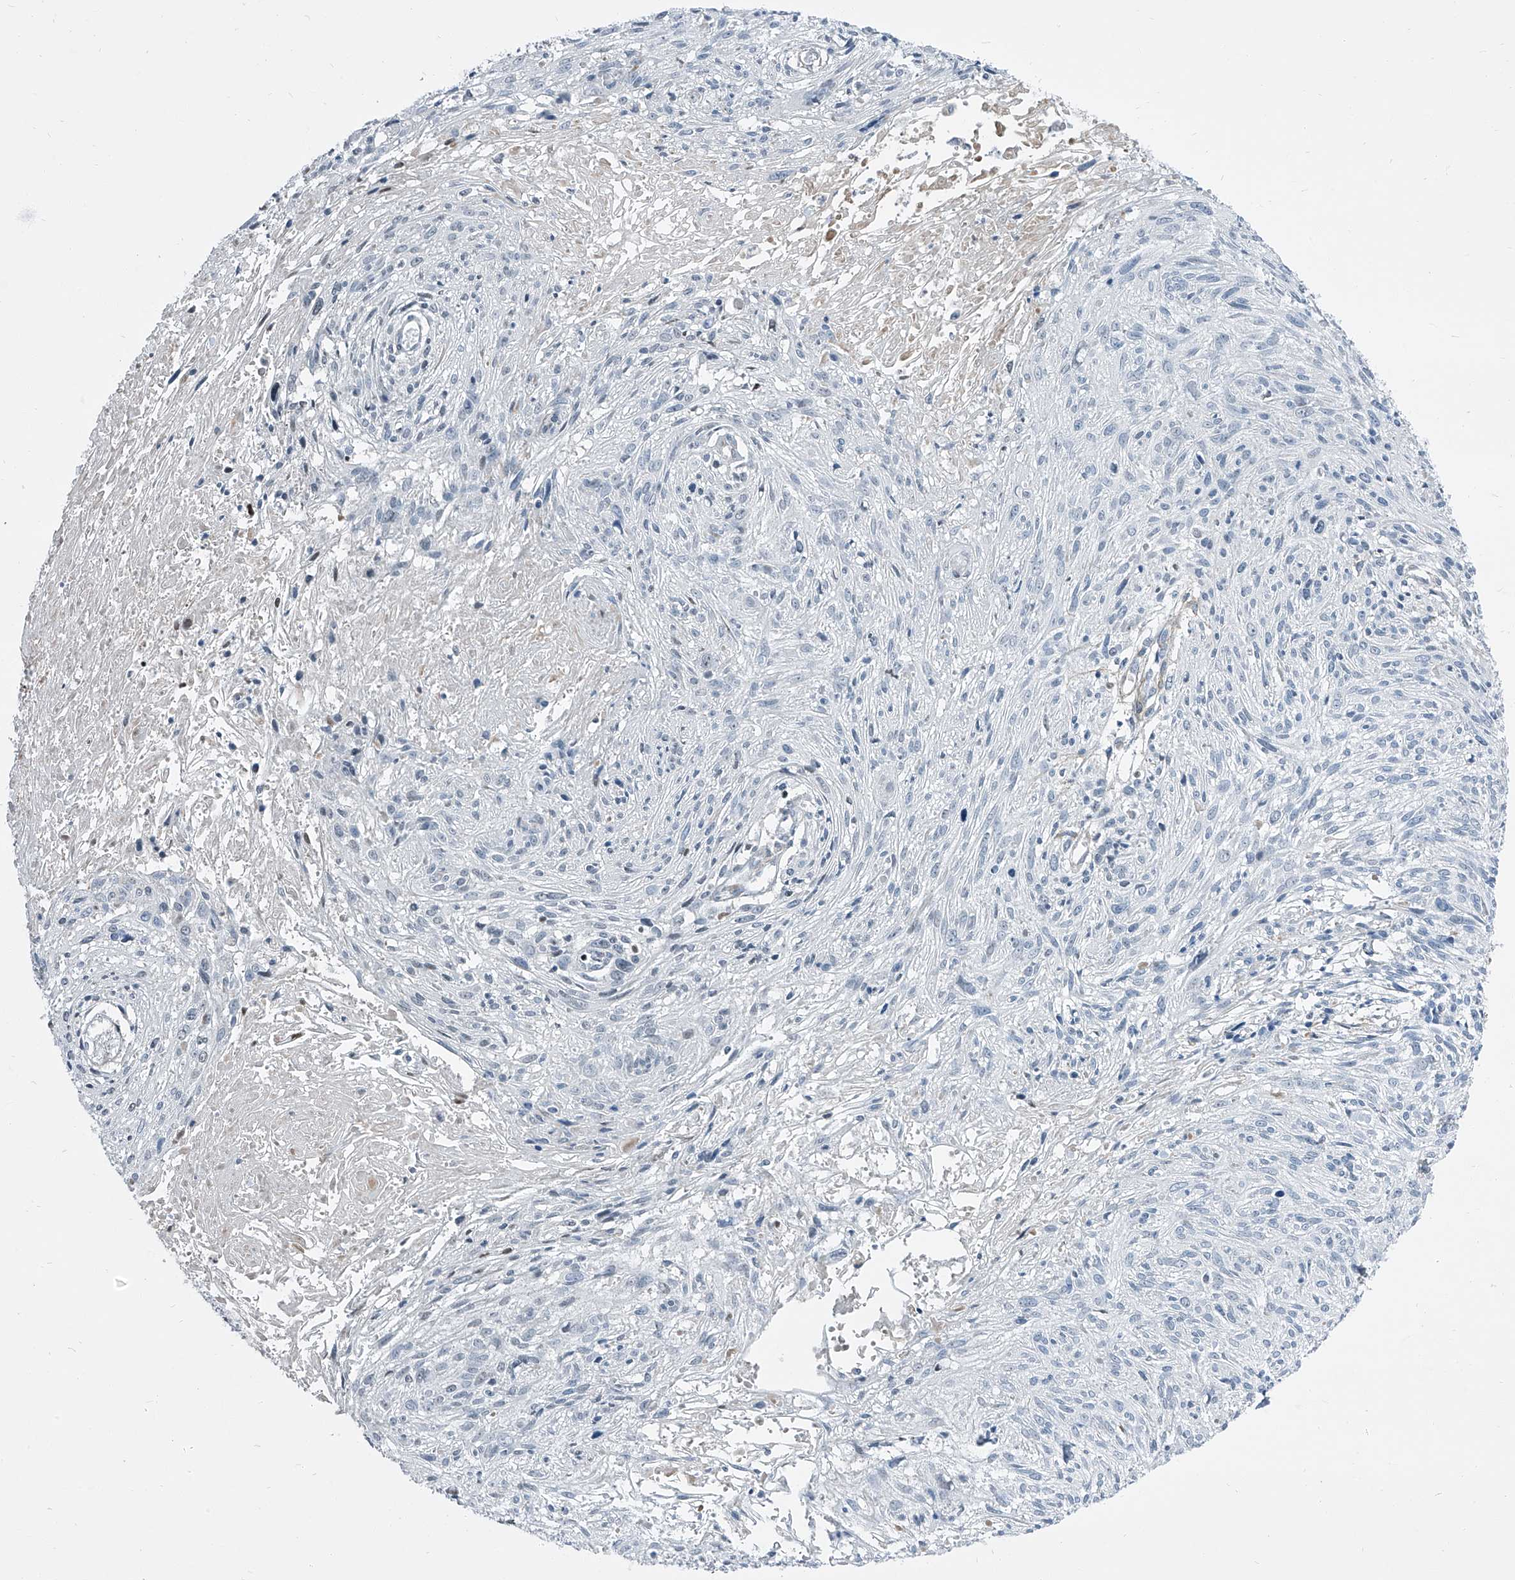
{"staining": {"intensity": "negative", "quantity": "none", "location": "none"}, "tissue": "cervical cancer", "cell_type": "Tumor cells", "image_type": "cancer", "snomed": [{"axis": "morphology", "description": "Squamous cell carcinoma, NOS"}, {"axis": "topography", "description": "Cervix"}], "caption": "High magnification brightfield microscopy of cervical cancer stained with DAB (3,3'-diaminobenzidine) (brown) and counterstained with hematoxylin (blue): tumor cells show no significant staining.", "gene": "HOXA3", "patient": {"sex": "female", "age": 51}}